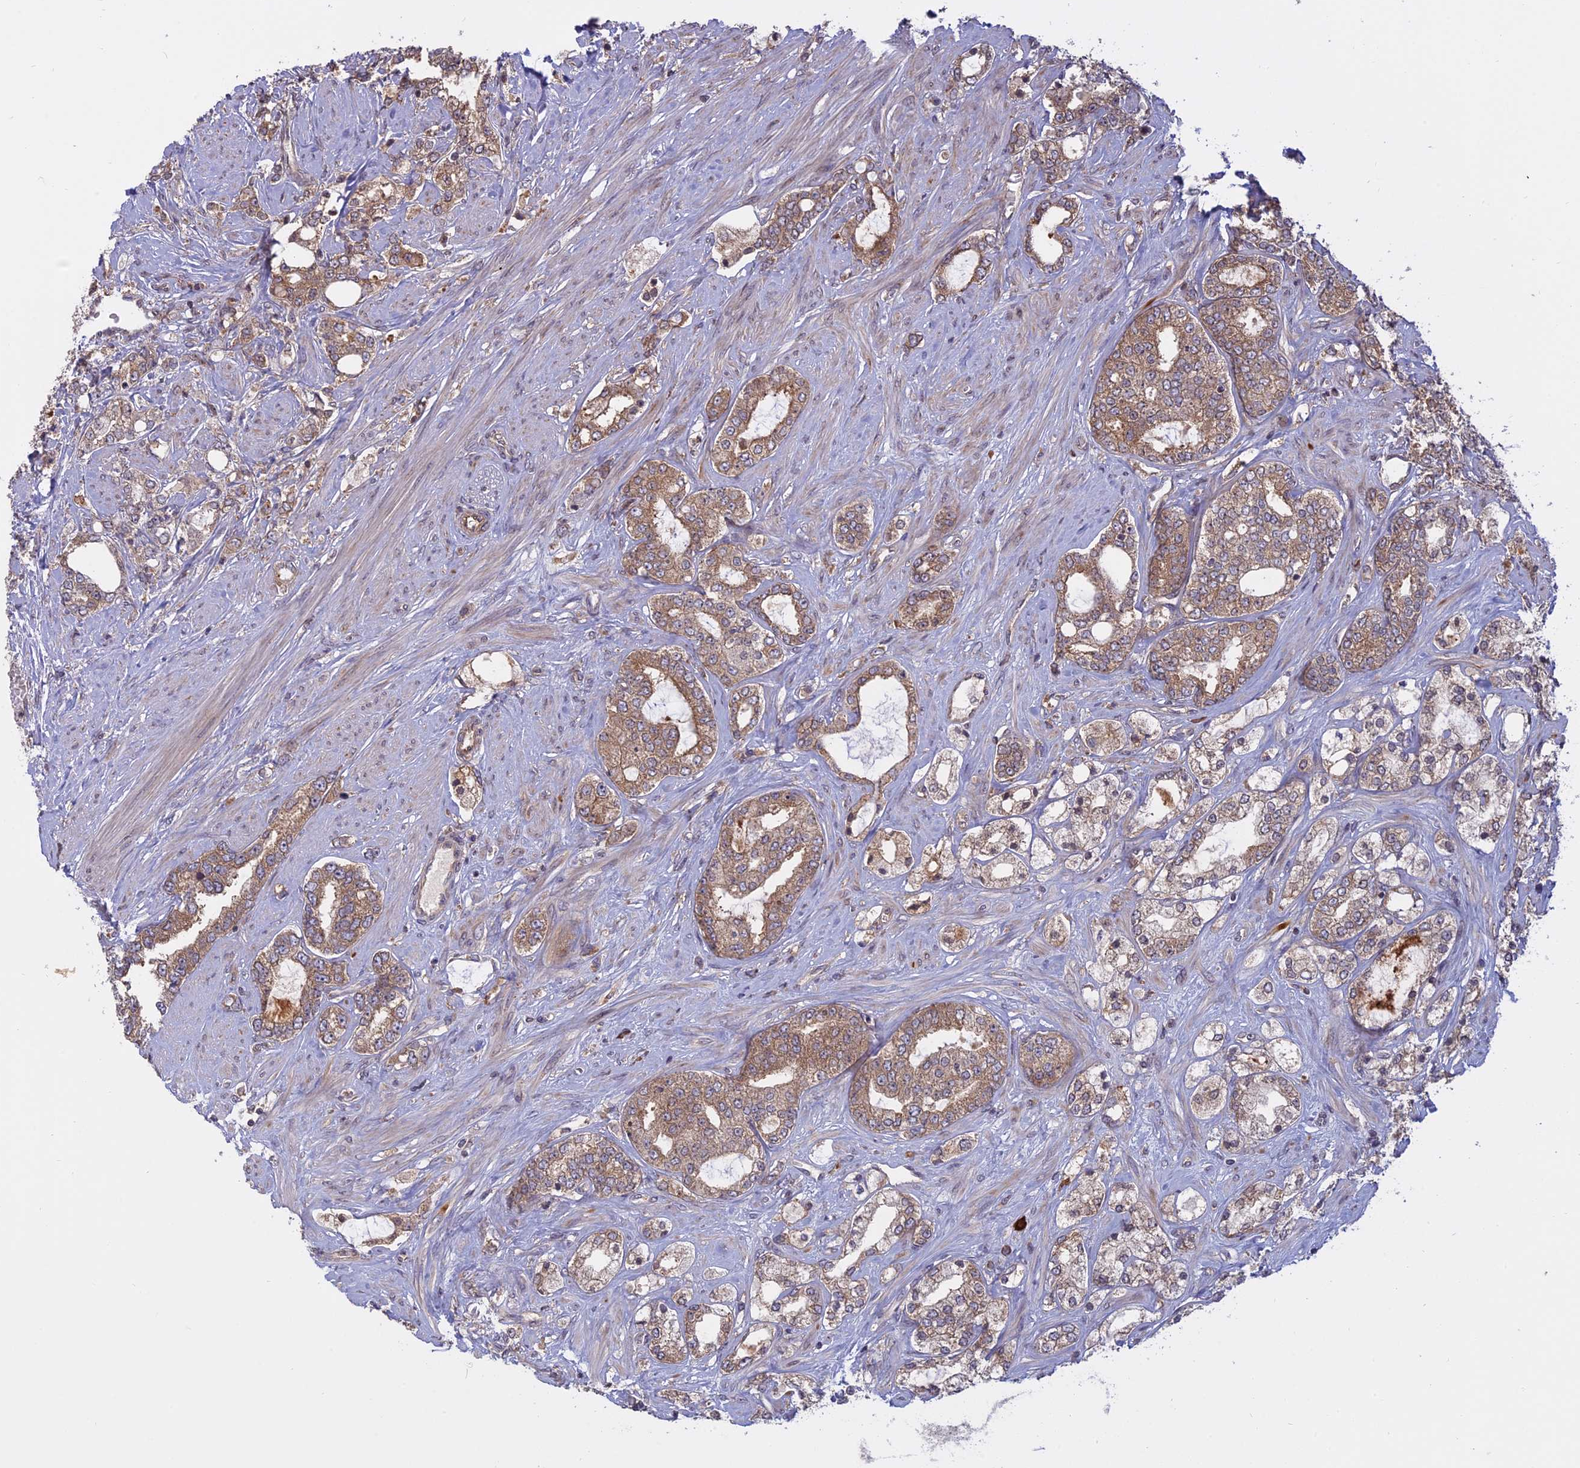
{"staining": {"intensity": "moderate", "quantity": ">75%", "location": "cytoplasmic/membranous"}, "tissue": "prostate cancer", "cell_type": "Tumor cells", "image_type": "cancer", "snomed": [{"axis": "morphology", "description": "Adenocarcinoma, High grade"}, {"axis": "topography", "description": "Prostate"}], "caption": "Human prostate cancer stained with a brown dye demonstrates moderate cytoplasmic/membranous positive positivity in approximately >75% of tumor cells.", "gene": "TMEM208", "patient": {"sex": "male", "age": 64}}